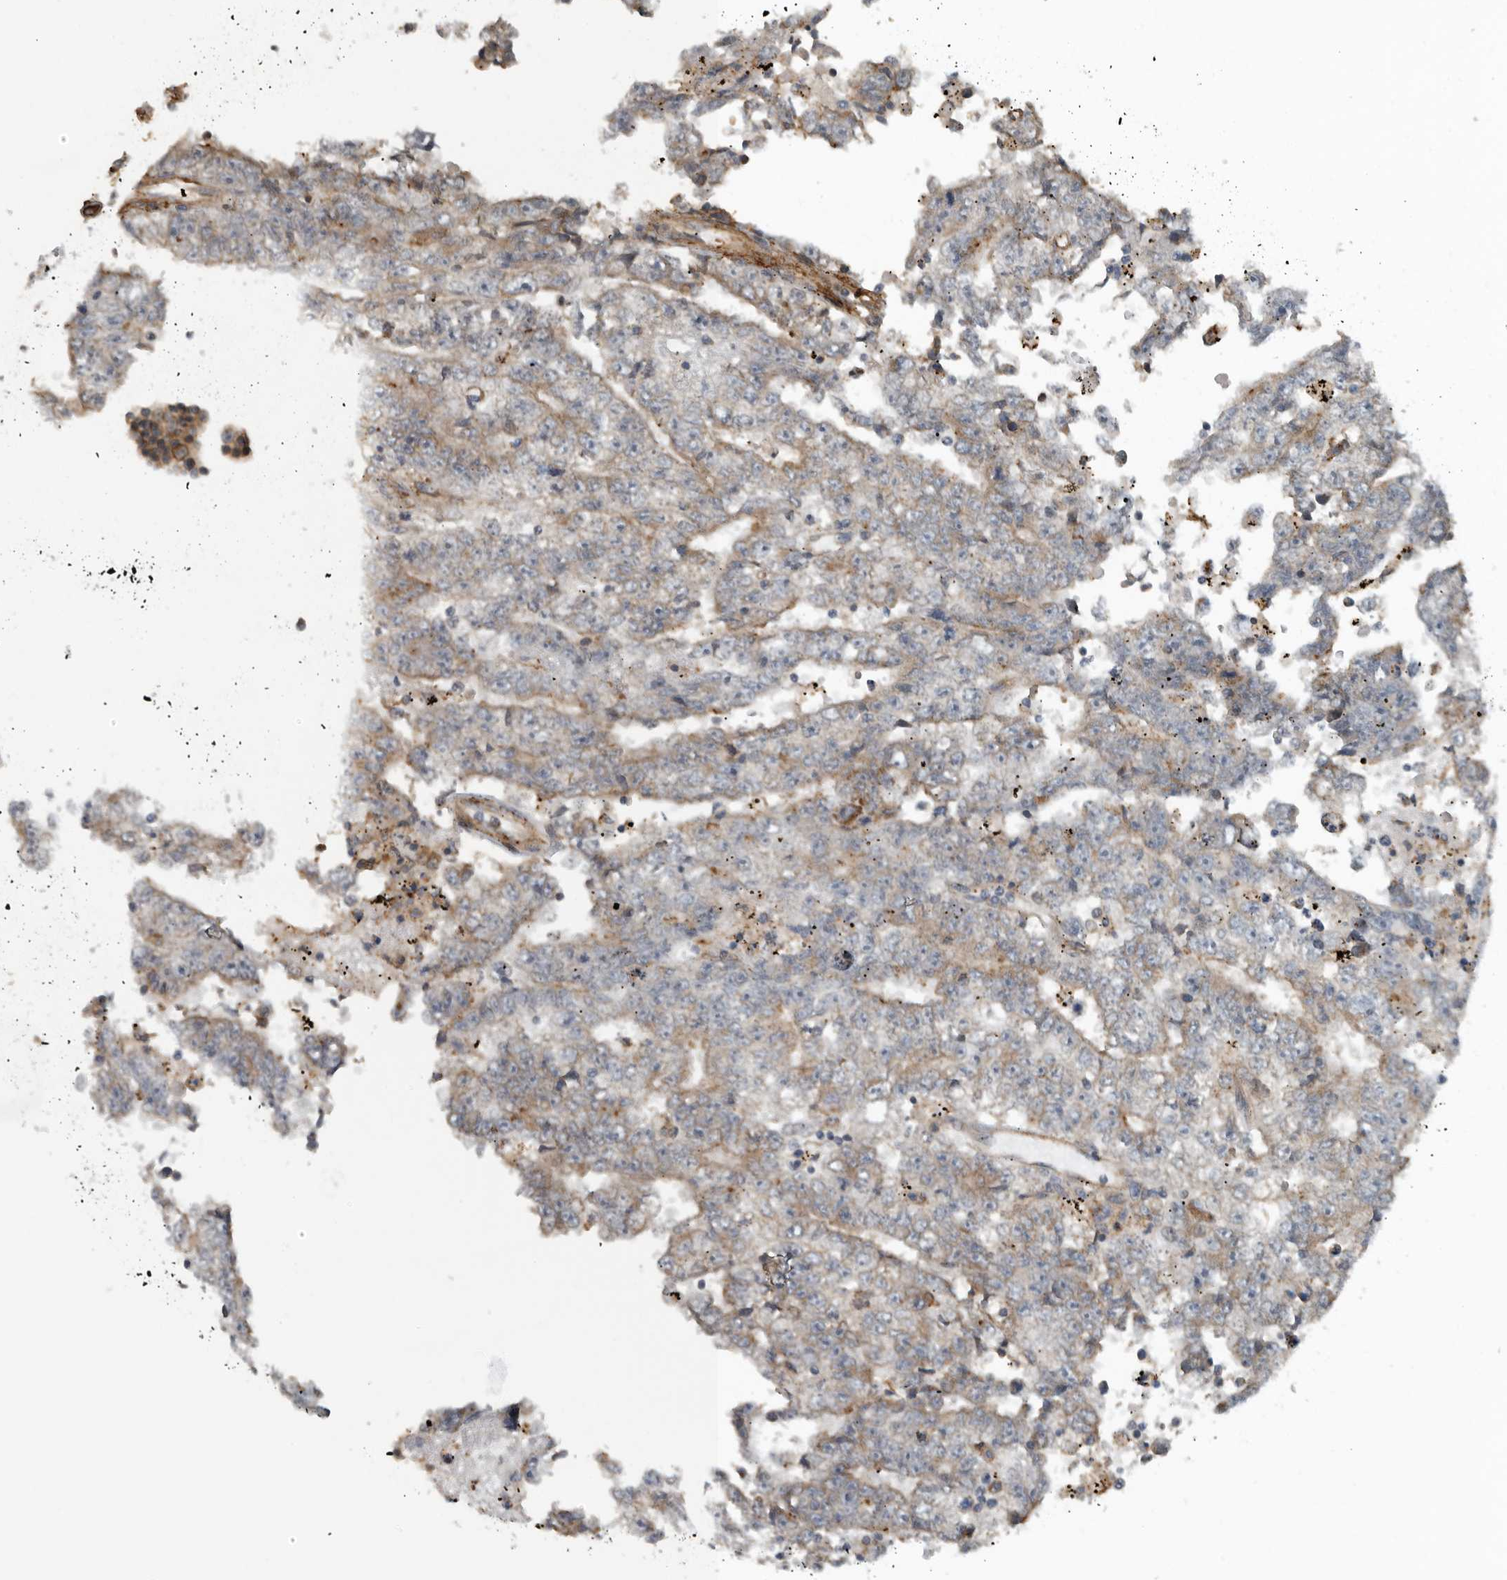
{"staining": {"intensity": "weak", "quantity": "<25%", "location": "cytoplasmic/membranous"}, "tissue": "testis cancer", "cell_type": "Tumor cells", "image_type": "cancer", "snomed": [{"axis": "morphology", "description": "Carcinoma, Embryonal, NOS"}, {"axis": "topography", "description": "Testis"}], "caption": "IHC micrograph of testis cancer (embryonal carcinoma) stained for a protein (brown), which exhibits no staining in tumor cells.", "gene": "AMFR", "patient": {"sex": "male", "age": 25}}